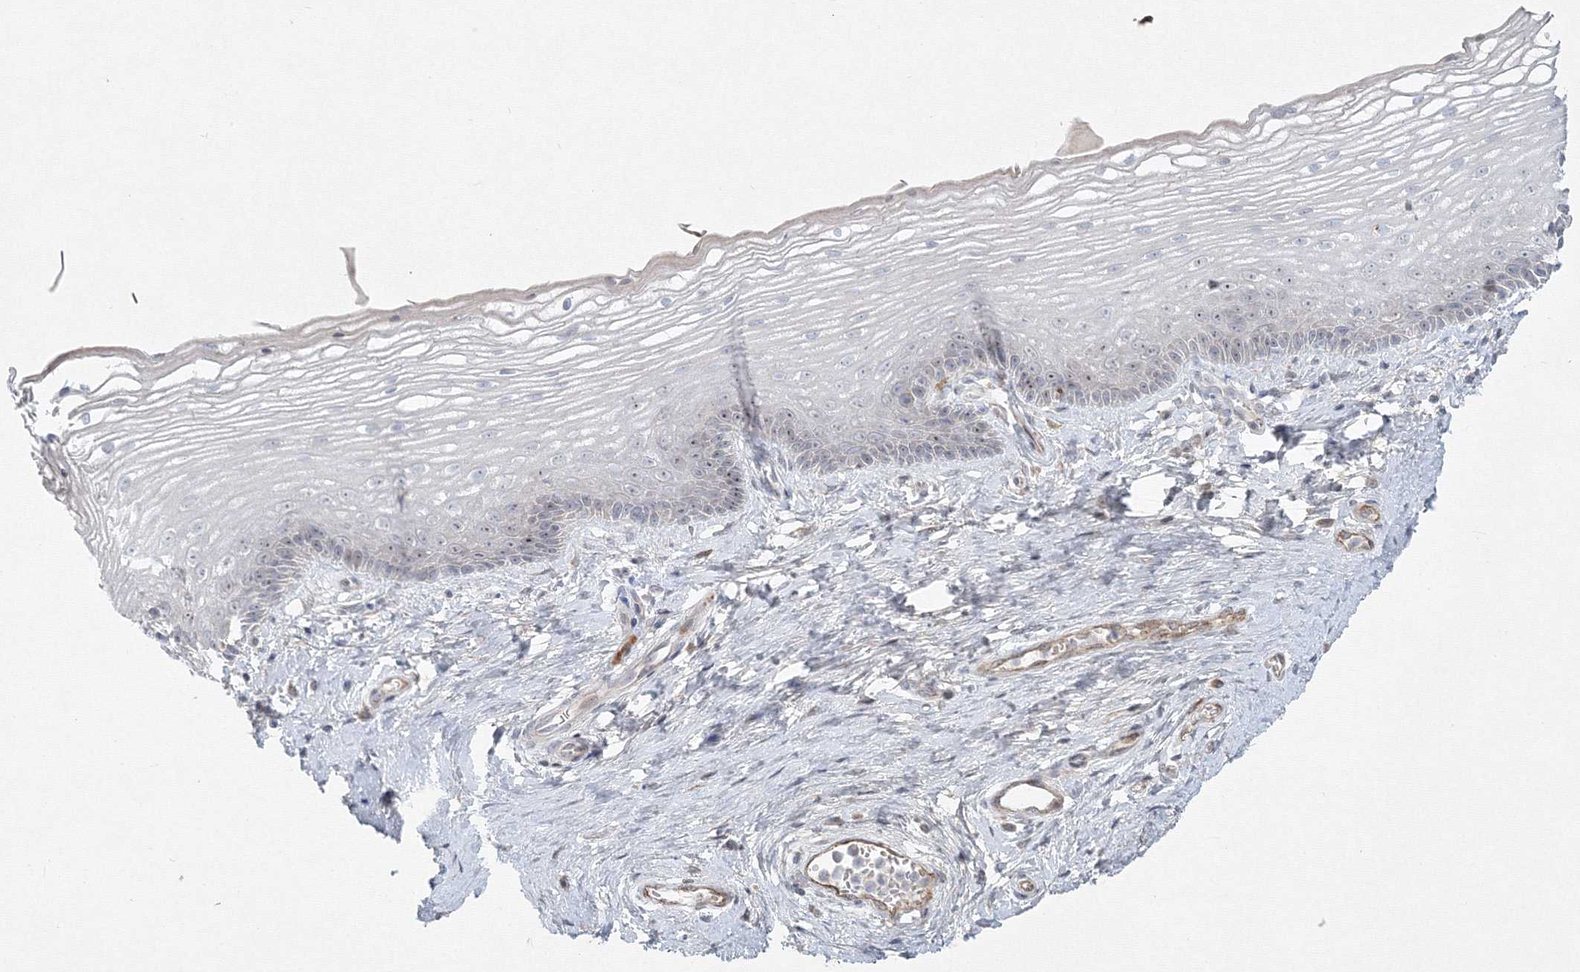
{"staining": {"intensity": "negative", "quantity": "none", "location": "none"}, "tissue": "vagina", "cell_type": "Squamous epithelial cells", "image_type": "normal", "snomed": [{"axis": "morphology", "description": "Normal tissue, NOS"}, {"axis": "topography", "description": "Vagina"}], "caption": "Histopathology image shows no significant protein staining in squamous epithelial cells of normal vagina. (DAB (3,3'-diaminobenzidine) immunohistochemistry, high magnification).", "gene": "WDR49", "patient": {"sex": "female", "age": 46}}